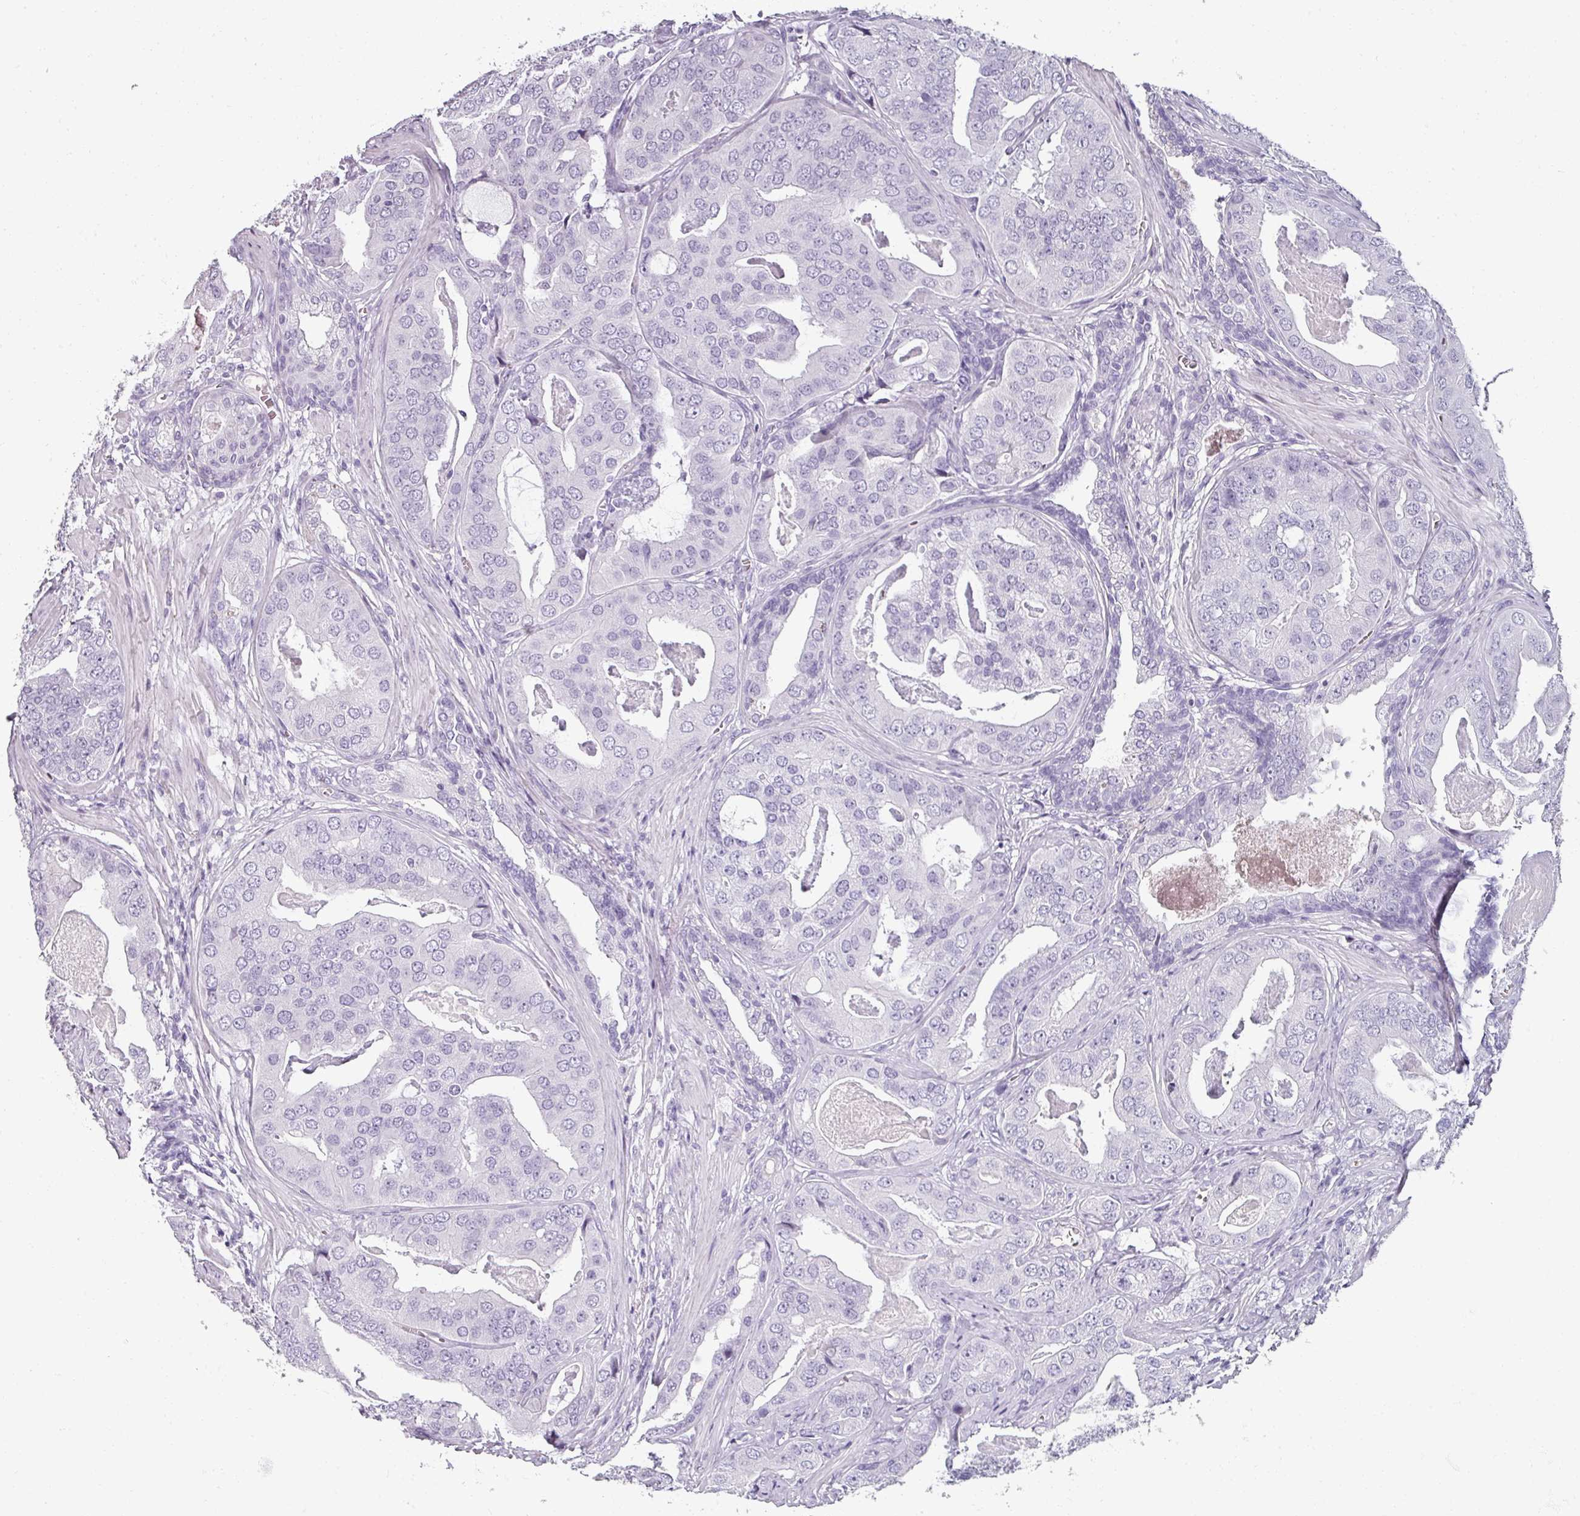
{"staining": {"intensity": "negative", "quantity": "none", "location": "none"}, "tissue": "prostate cancer", "cell_type": "Tumor cells", "image_type": "cancer", "snomed": [{"axis": "morphology", "description": "Adenocarcinoma, High grade"}, {"axis": "topography", "description": "Prostate"}], "caption": "The immunohistochemistry (IHC) micrograph has no significant expression in tumor cells of prostate cancer (adenocarcinoma (high-grade)) tissue. (Stains: DAB (3,3'-diaminobenzidine) immunohistochemistry with hematoxylin counter stain, Microscopy: brightfield microscopy at high magnification).", "gene": "REG3G", "patient": {"sex": "male", "age": 71}}